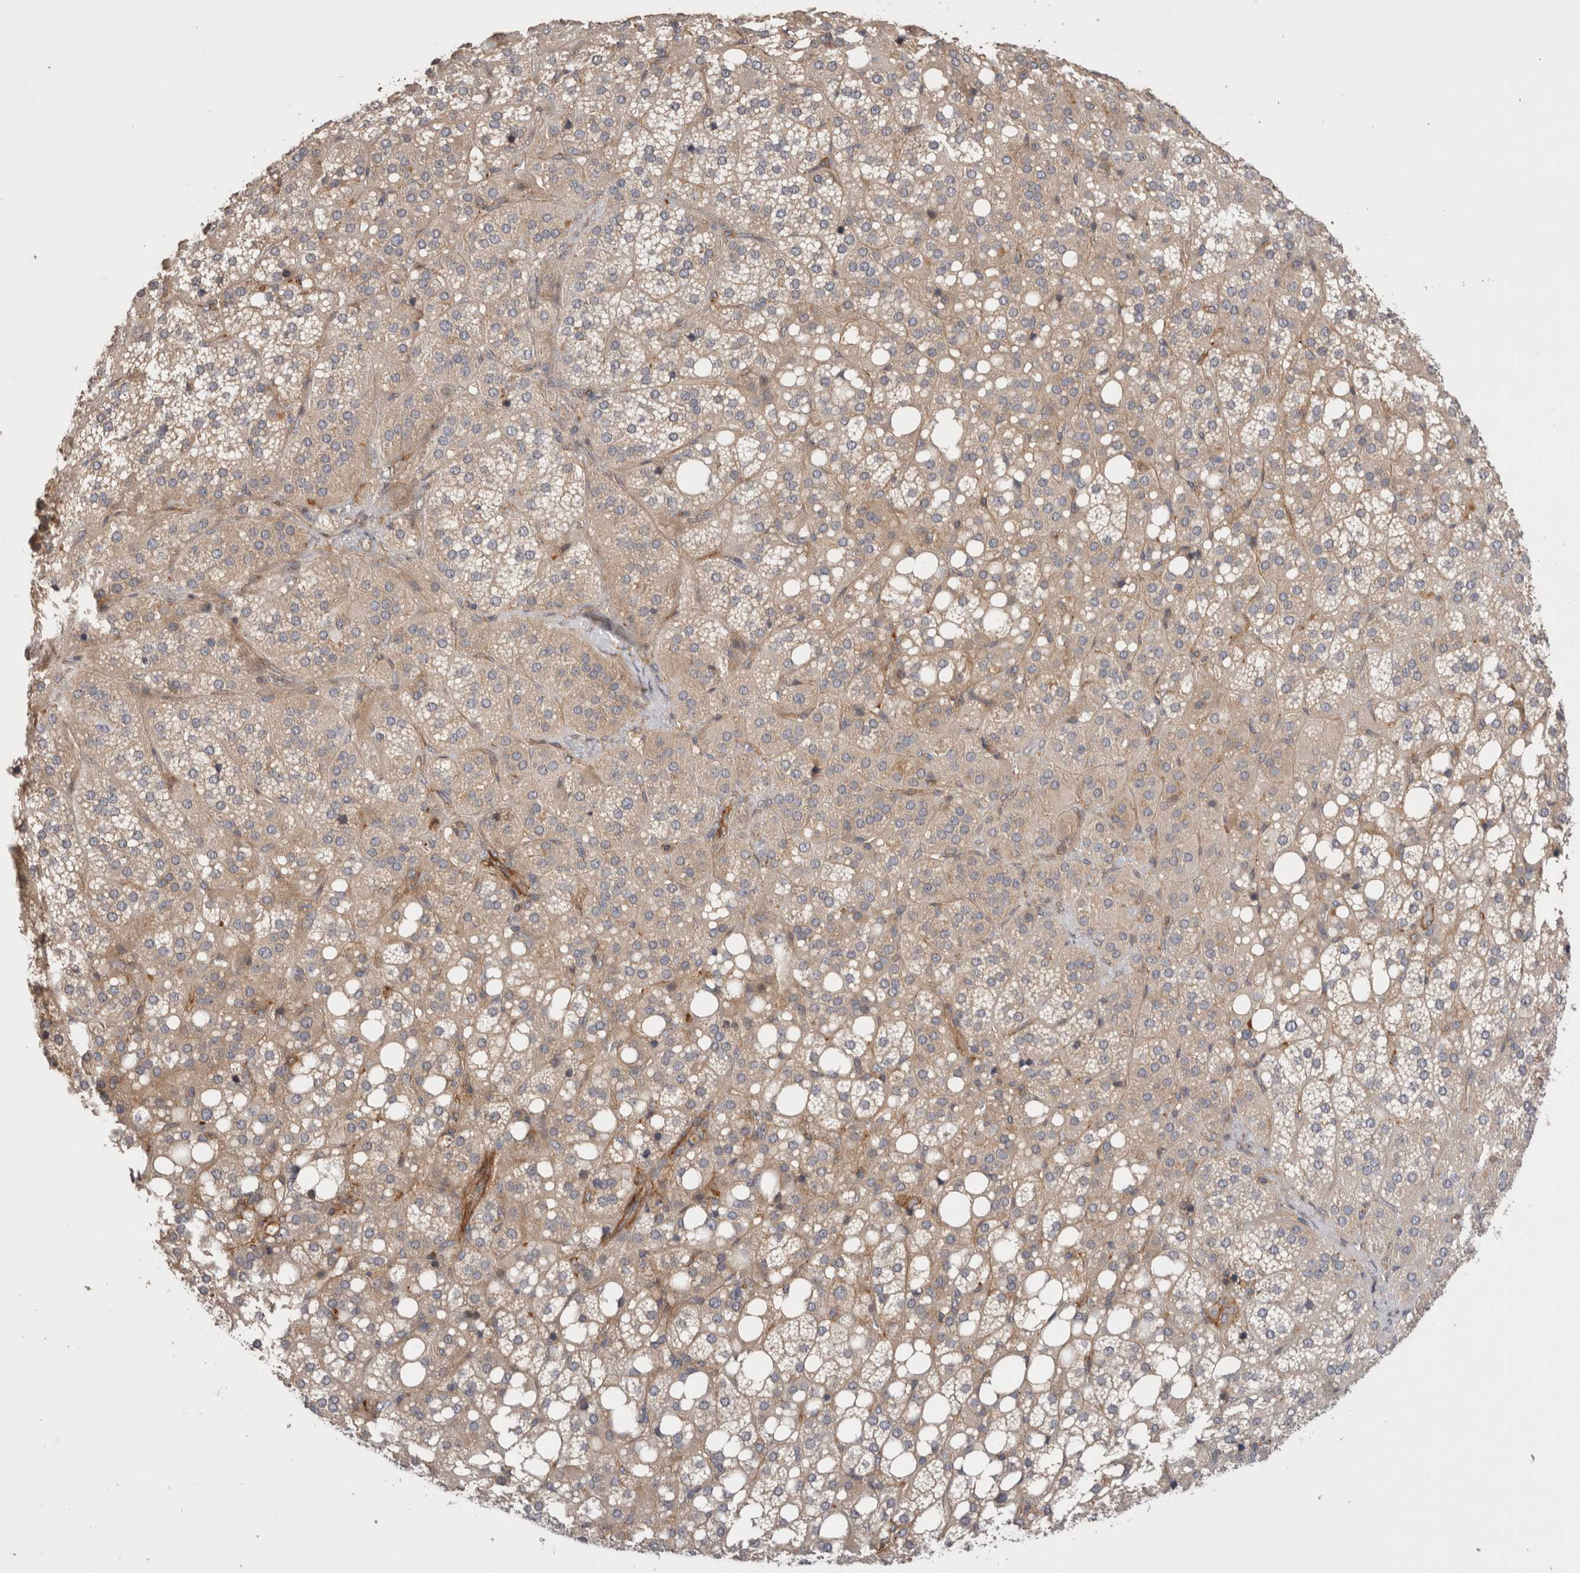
{"staining": {"intensity": "moderate", "quantity": ">75%", "location": "cytoplasmic/membranous"}, "tissue": "adrenal gland", "cell_type": "Glandular cells", "image_type": "normal", "snomed": [{"axis": "morphology", "description": "Normal tissue, NOS"}, {"axis": "topography", "description": "Adrenal gland"}], "caption": "Immunohistochemical staining of benign human adrenal gland reveals medium levels of moderate cytoplasmic/membranous expression in approximately >75% of glandular cells. (IHC, brightfield microscopy, high magnification).", "gene": "BNIP2", "patient": {"sex": "female", "age": 59}}